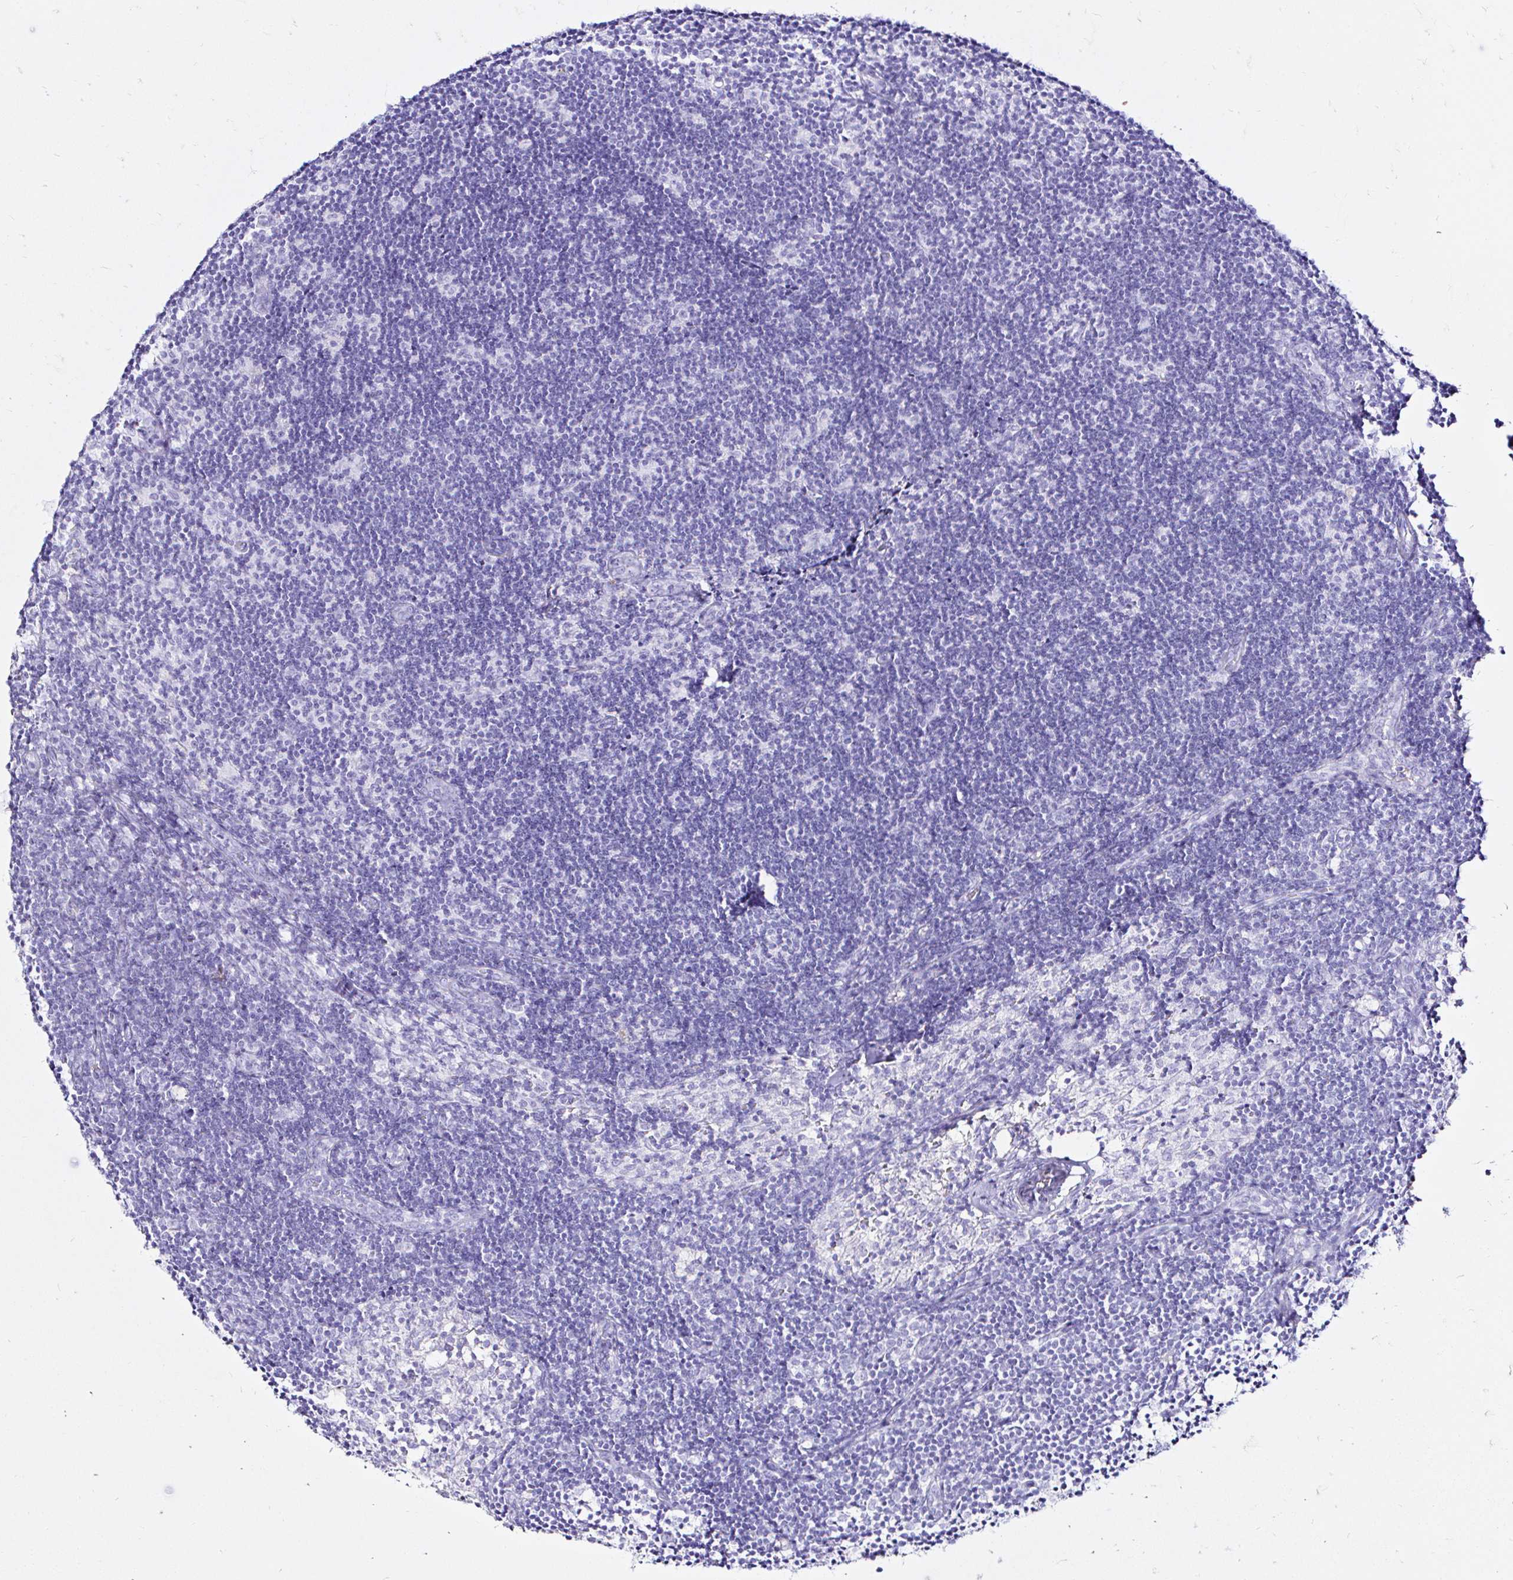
{"staining": {"intensity": "negative", "quantity": "none", "location": "none"}, "tissue": "lymph node", "cell_type": "Germinal center cells", "image_type": "normal", "snomed": [{"axis": "morphology", "description": "Normal tissue, NOS"}, {"axis": "topography", "description": "Lymph node"}], "caption": "An immunohistochemistry (IHC) micrograph of benign lymph node is shown. There is no staining in germinal center cells of lymph node.", "gene": "ZNF432", "patient": {"sex": "female", "age": 31}}